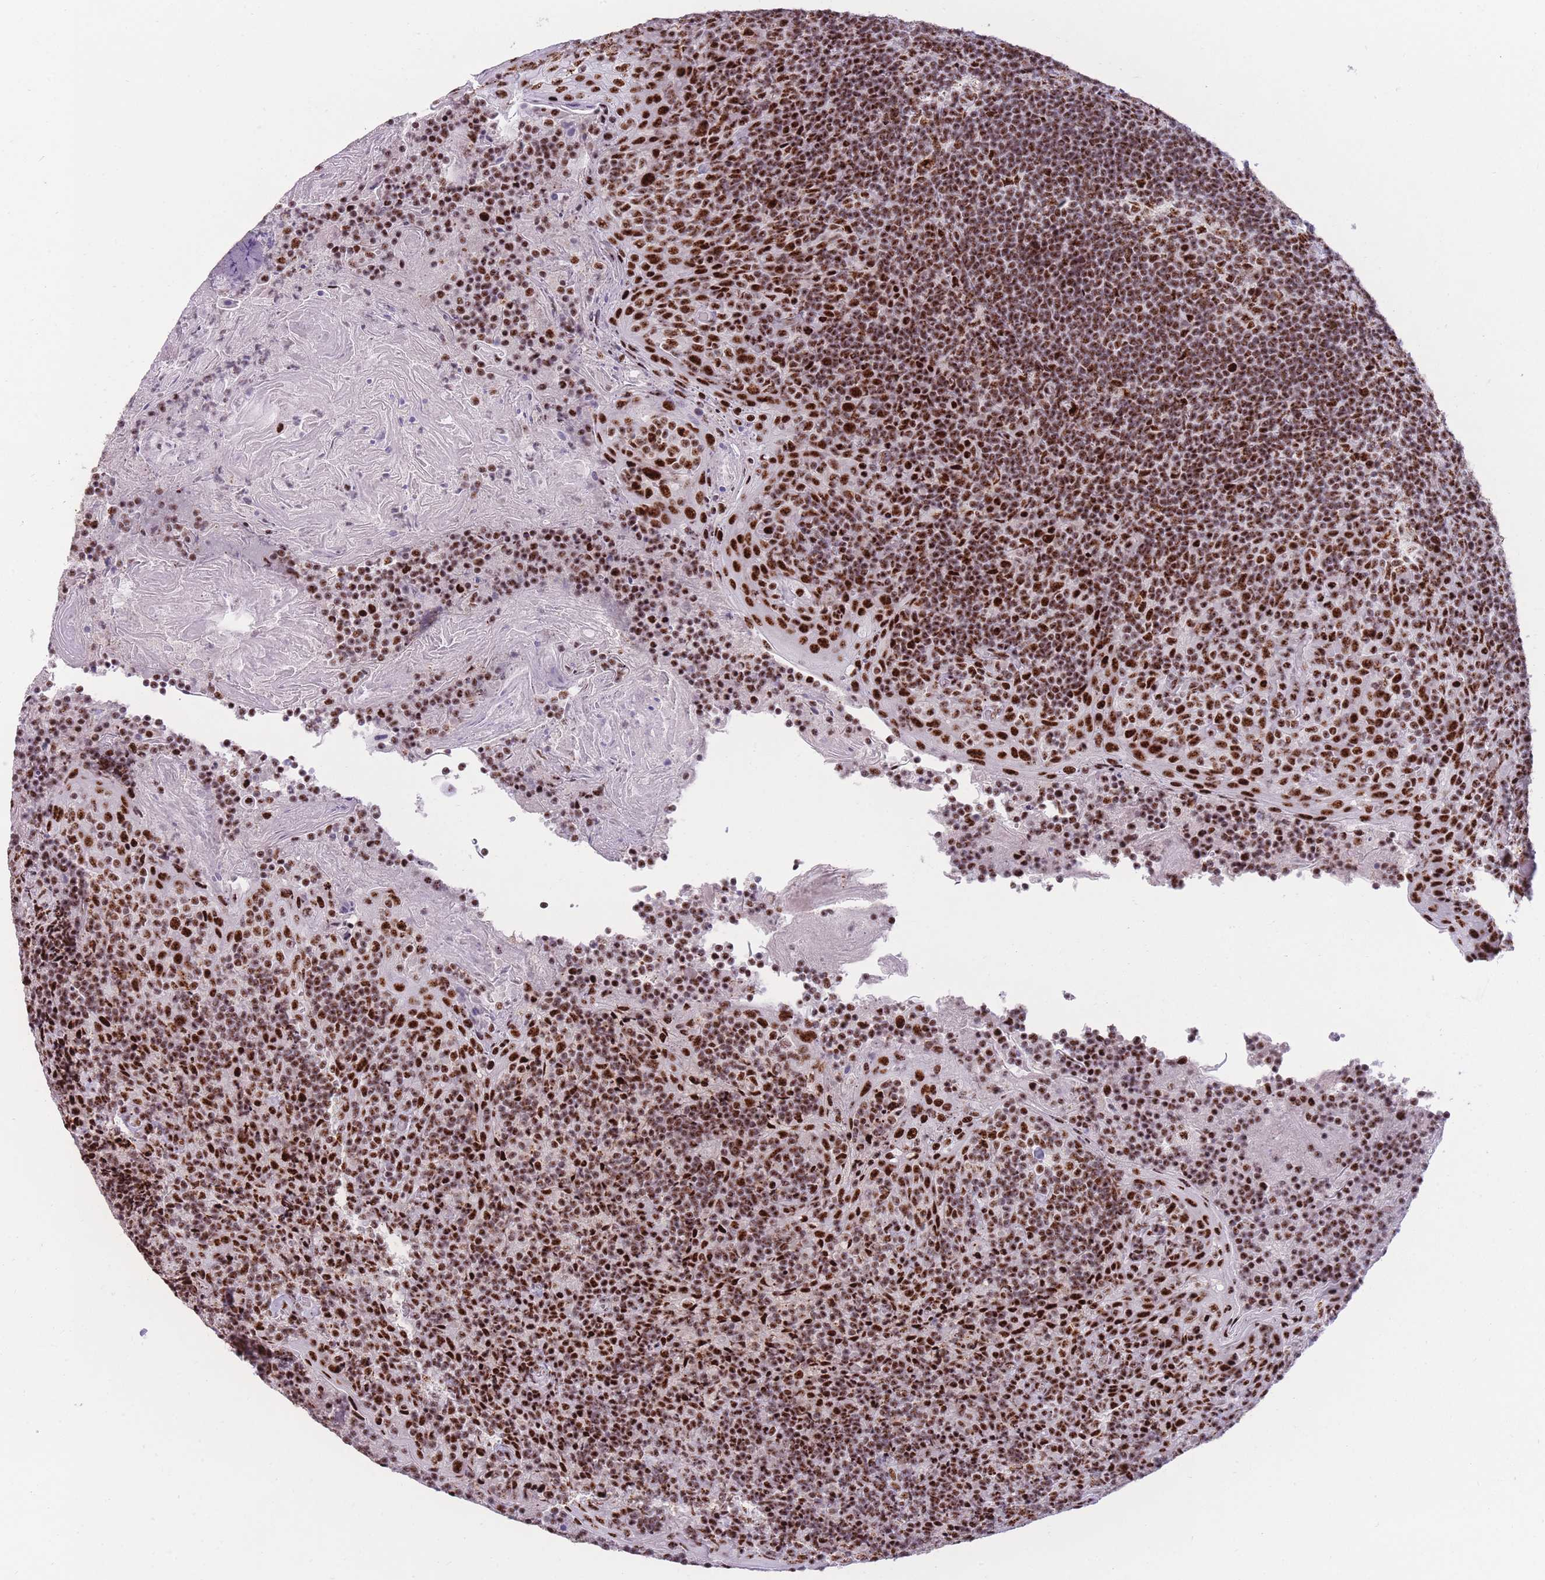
{"staining": {"intensity": "strong", "quantity": ">75%", "location": "nuclear"}, "tissue": "tonsil", "cell_type": "Germinal center cells", "image_type": "normal", "snomed": [{"axis": "morphology", "description": "Normal tissue, NOS"}, {"axis": "topography", "description": "Tonsil"}], "caption": "IHC image of benign tonsil: human tonsil stained using immunohistochemistry exhibits high levels of strong protein expression localized specifically in the nuclear of germinal center cells, appearing as a nuclear brown color.", "gene": "TMEM35B", "patient": {"sex": "female", "age": 10}}